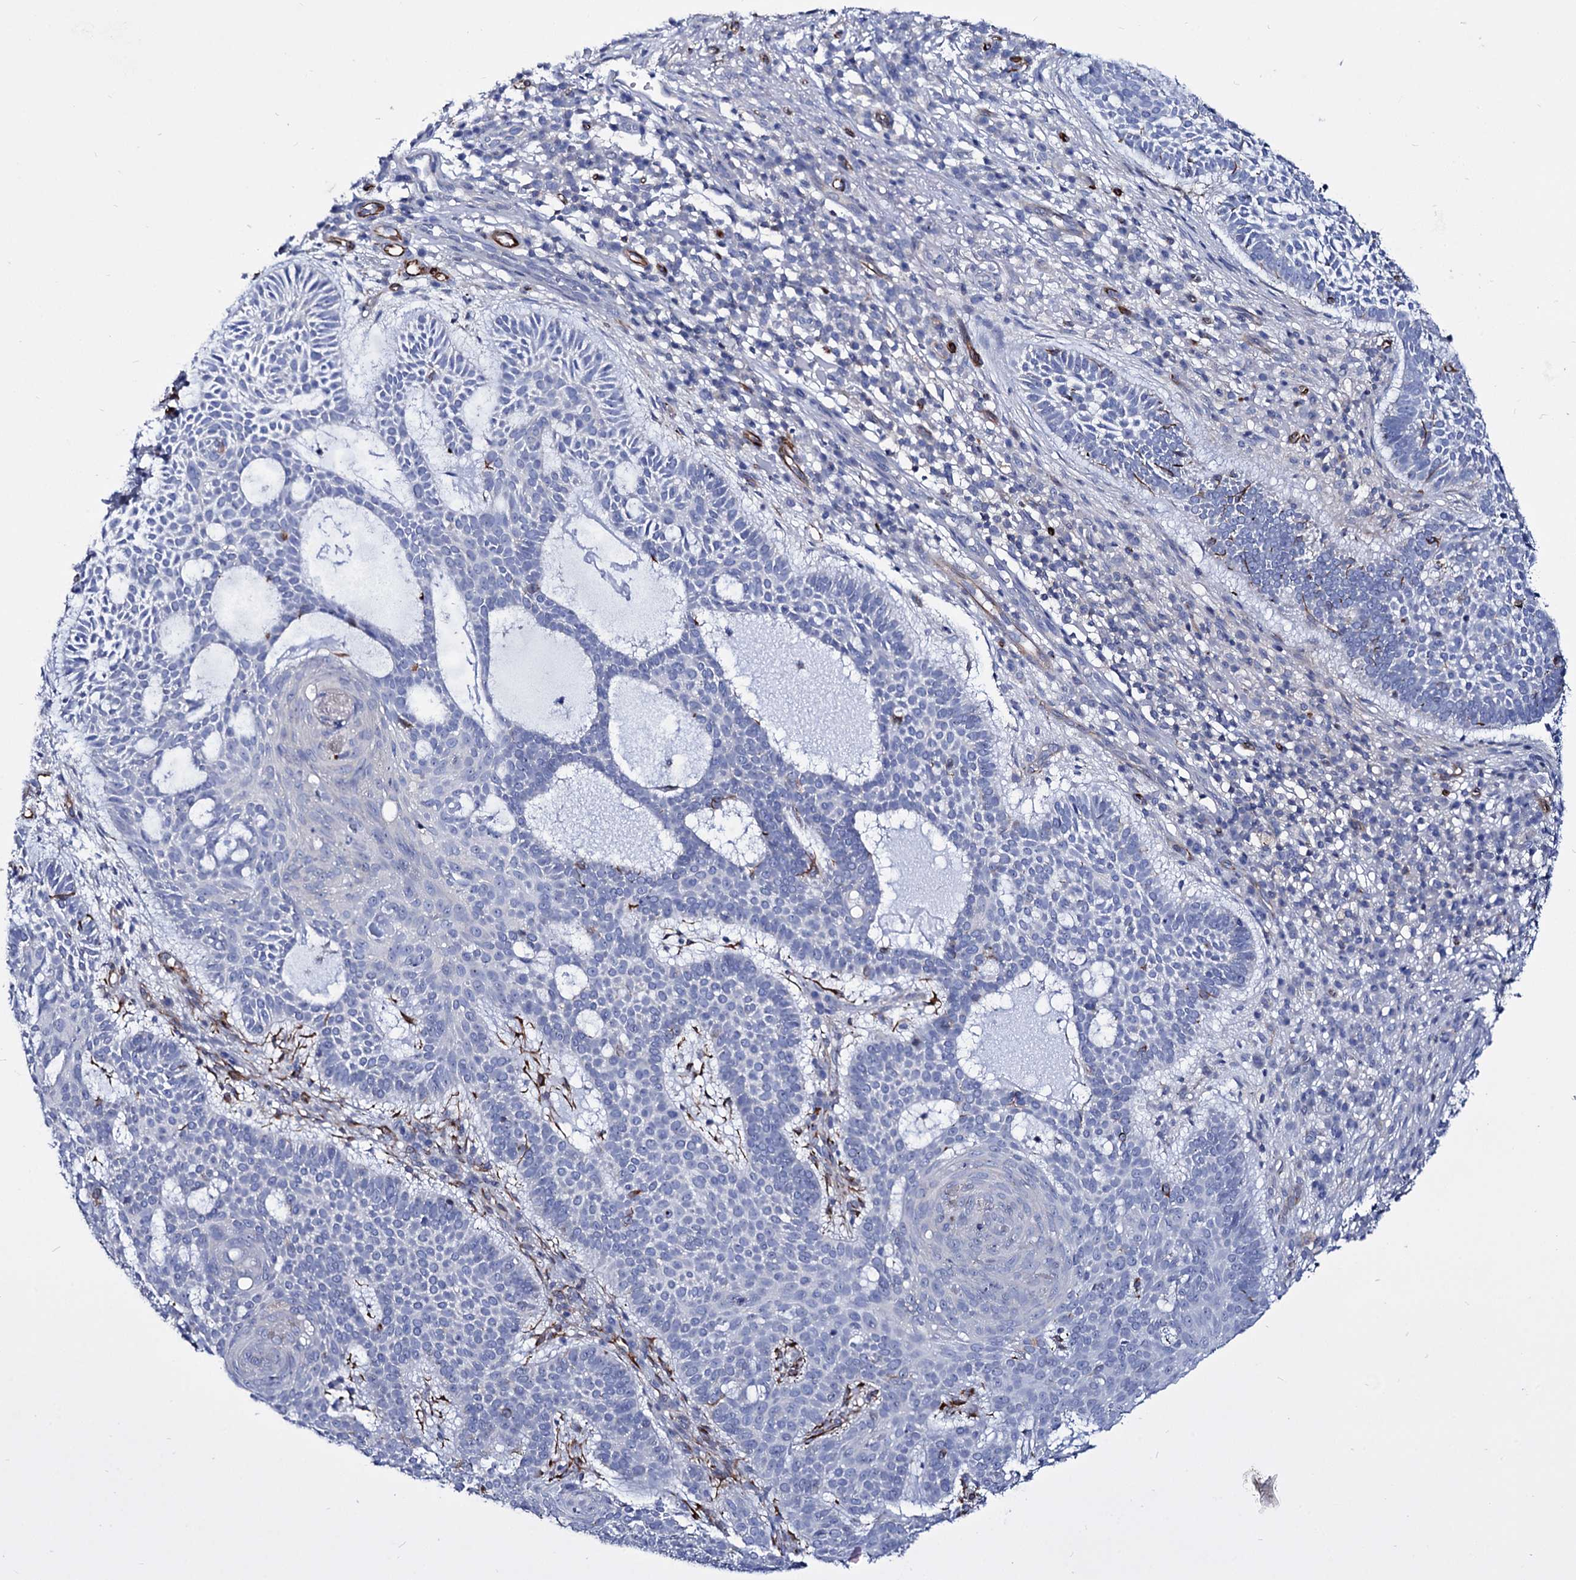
{"staining": {"intensity": "negative", "quantity": "none", "location": "none"}, "tissue": "skin cancer", "cell_type": "Tumor cells", "image_type": "cancer", "snomed": [{"axis": "morphology", "description": "Basal cell carcinoma"}, {"axis": "topography", "description": "Skin"}], "caption": "An IHC photomicrograph of skin cancer is shown. There is no staining in tumor cells of skin cancer. Brightfield microscopy of IHC stained with DAB (brown) and hematoxylin (blue), captured at high magnification.", "gene": "AXL", "patient": {"sex": "male", "age": 85}}